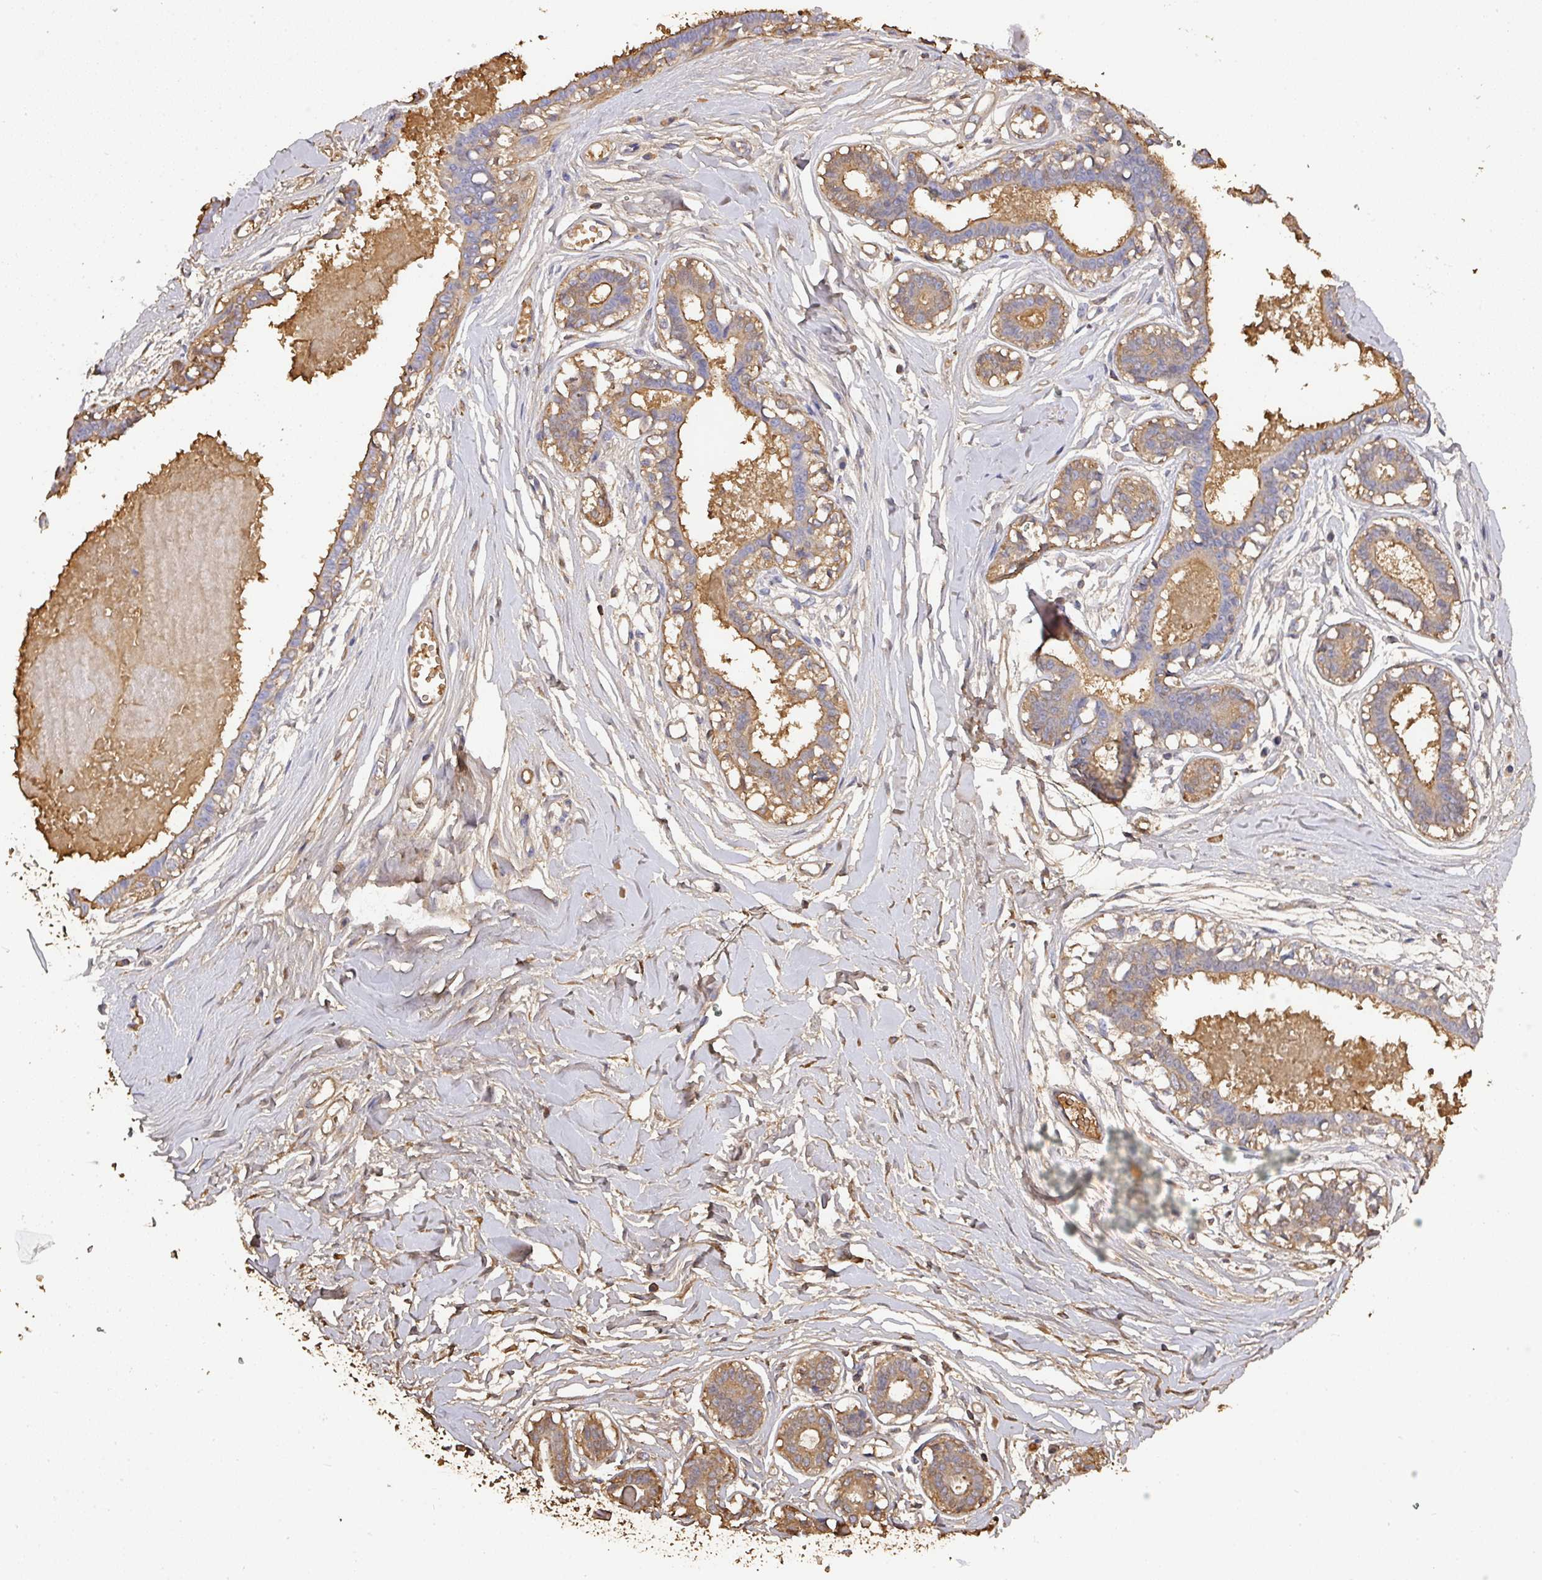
{"staining": {"intensity": "negative", "quantity": "none", "location": "none"}, "tissue": "breast", "cell_type": "Adipocytes", "image_type": "normal", "snomed": [{"axis": "morphology", "description": "Normal tissue, NOS"}, {"axis": "topography", "description": "Breast"}], "caption": "Protein analysis of benign breast shows no significant positivity in adipocytes.", "gene": "ALB", "patient": {"sex": "female", "age": 45}}